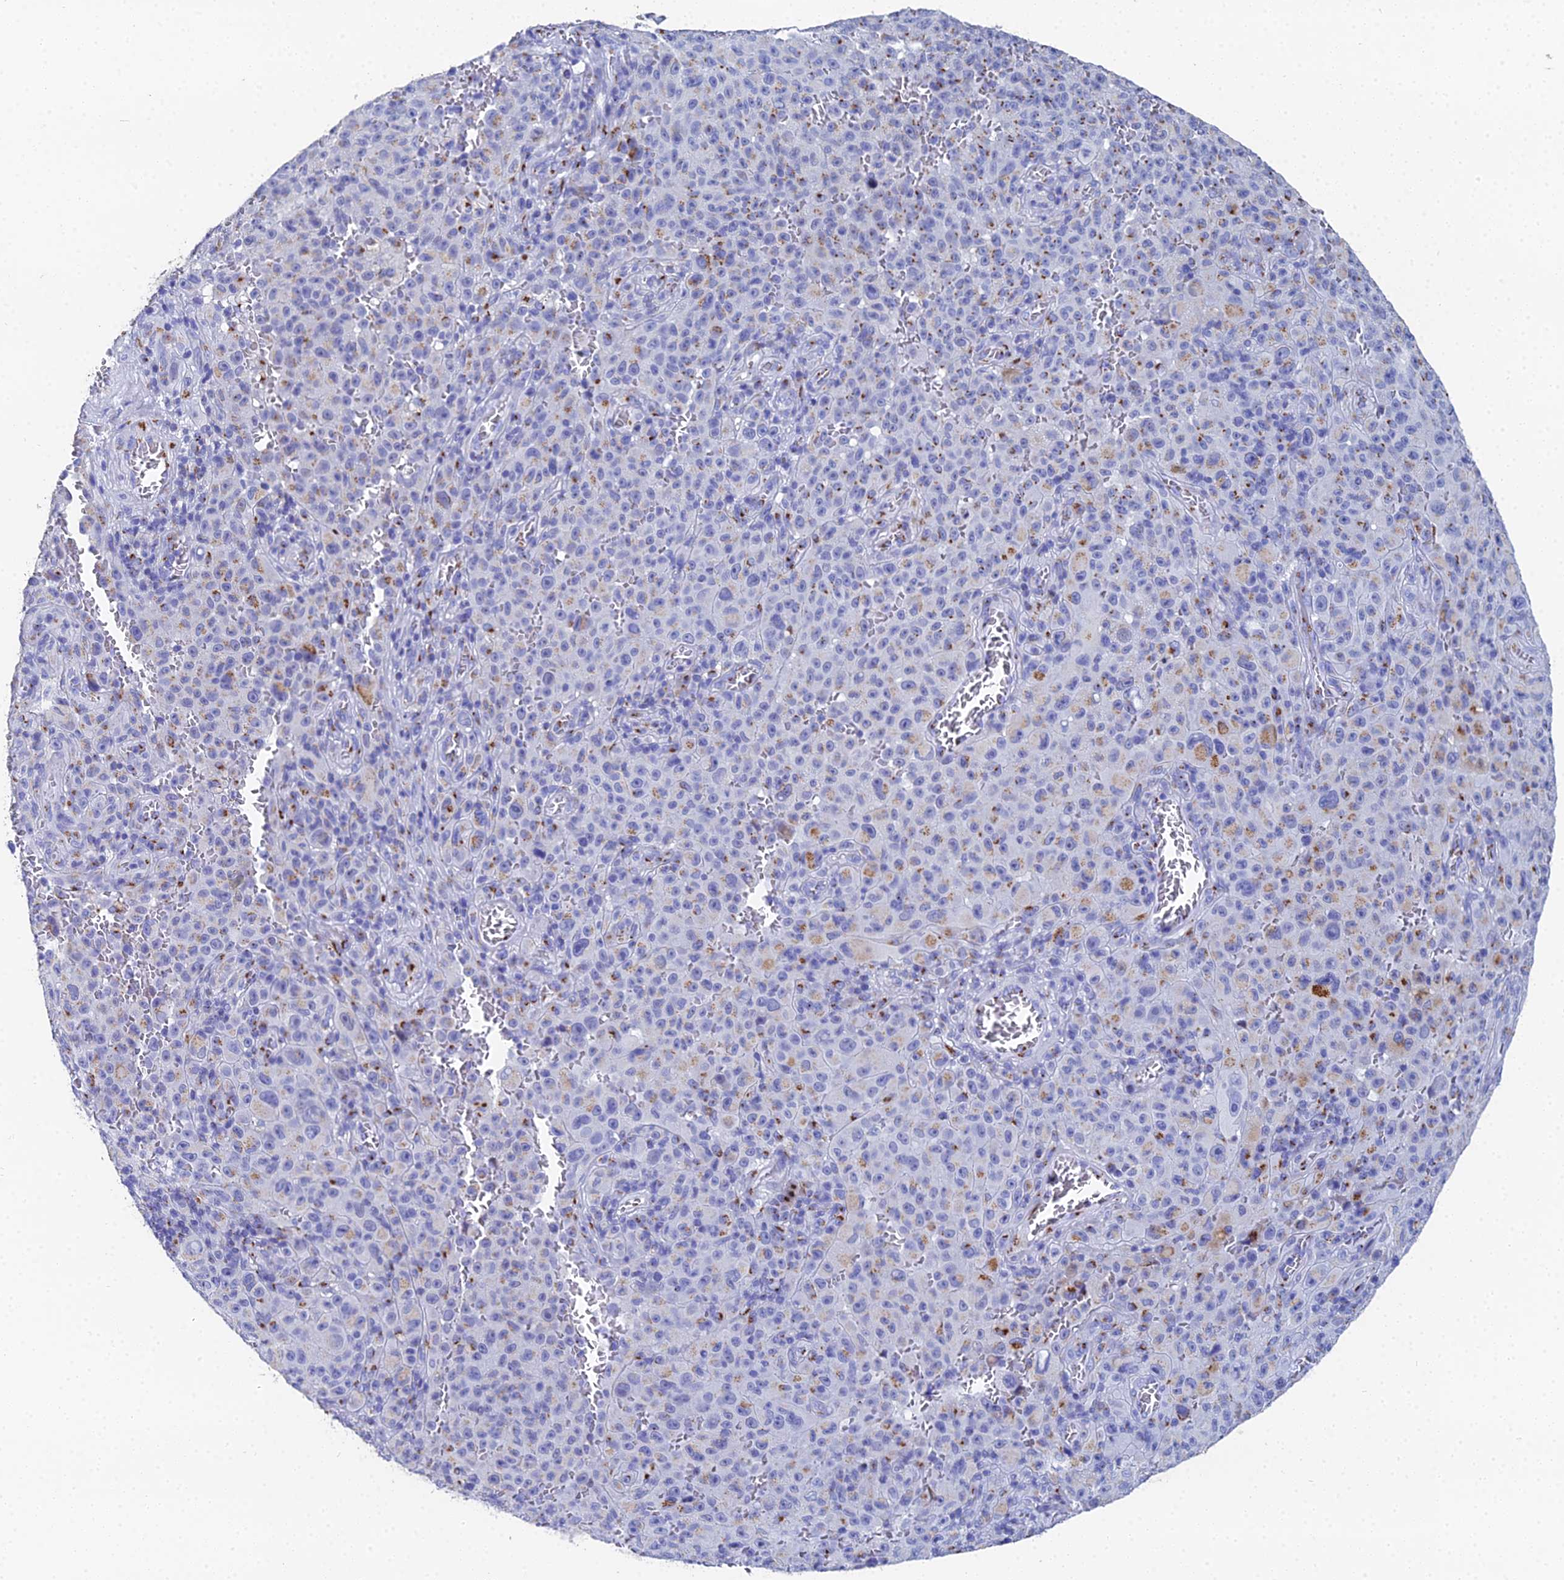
{"staining": {"intensity": "moderate", "quantity": "25%-75%", "location": "cytoplasmic/membranous"}, "tissue": "melanoma", "cell_type": "Tumor cells", "image_type": "cancer", "snomed": [{"axis": "morphology", "description": "Malignant melanoma, NOS"}, {"axis": "topography", "description": "Skin"}], "caption": "Immunohistochemical staining of melanoma exhibits medium levels of moderate cytoplasmic/membranous protein positivity in approximately 25%-75% of tumor cells. (DAB (3,3'-diaminobenzidine) IHC with brightfield microscopy, high magnification).", "gene": "ENSG00000268674", "patient": {"sex": "female", "age": 82}}